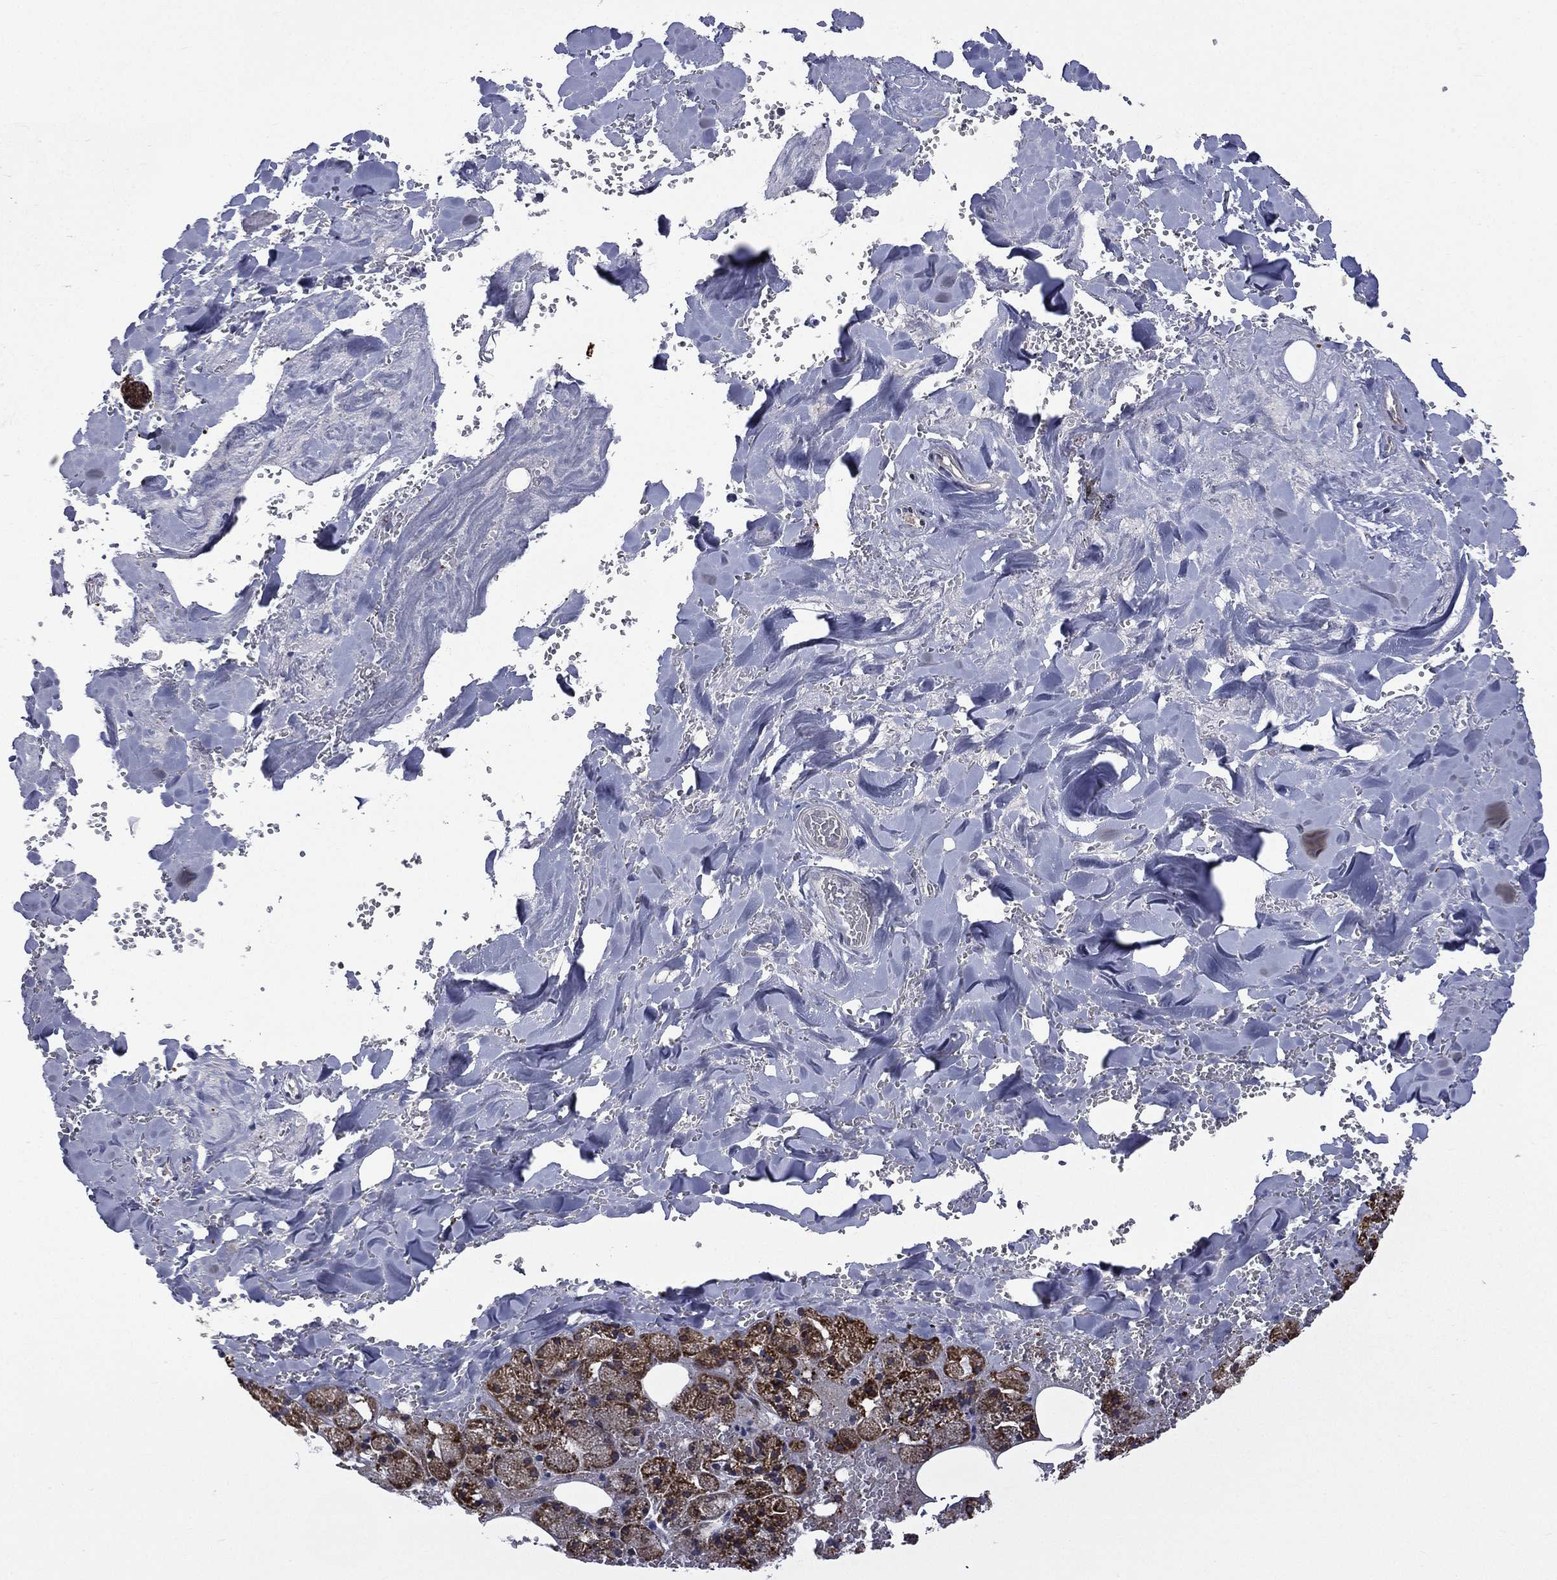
{"staining": {"intensity": "moderate", "quantity": "25%-75%", "location": "cytoplasmic/membranous"}, "tissue": "salivary gland", "cell_type": "Glandular cells", "image_type": "normal", "snomed": [{"axis": "morphology", "description": "Normal tissue, NOS"}, {"axis": "topography", "description": "Salivary gland"}], "caption": "Immunohistochemistry image of normal salivary gland: human salivary gland stained using immunohistochemistry displays medium levels of moderate protein expression localized specifically in the cytoplasmic/membranous of glandular cells, appearing as a cytoplasmic/membranous brown color.", "gene": "C20orf96", "patient": {"sex": "male", "age": 38}}